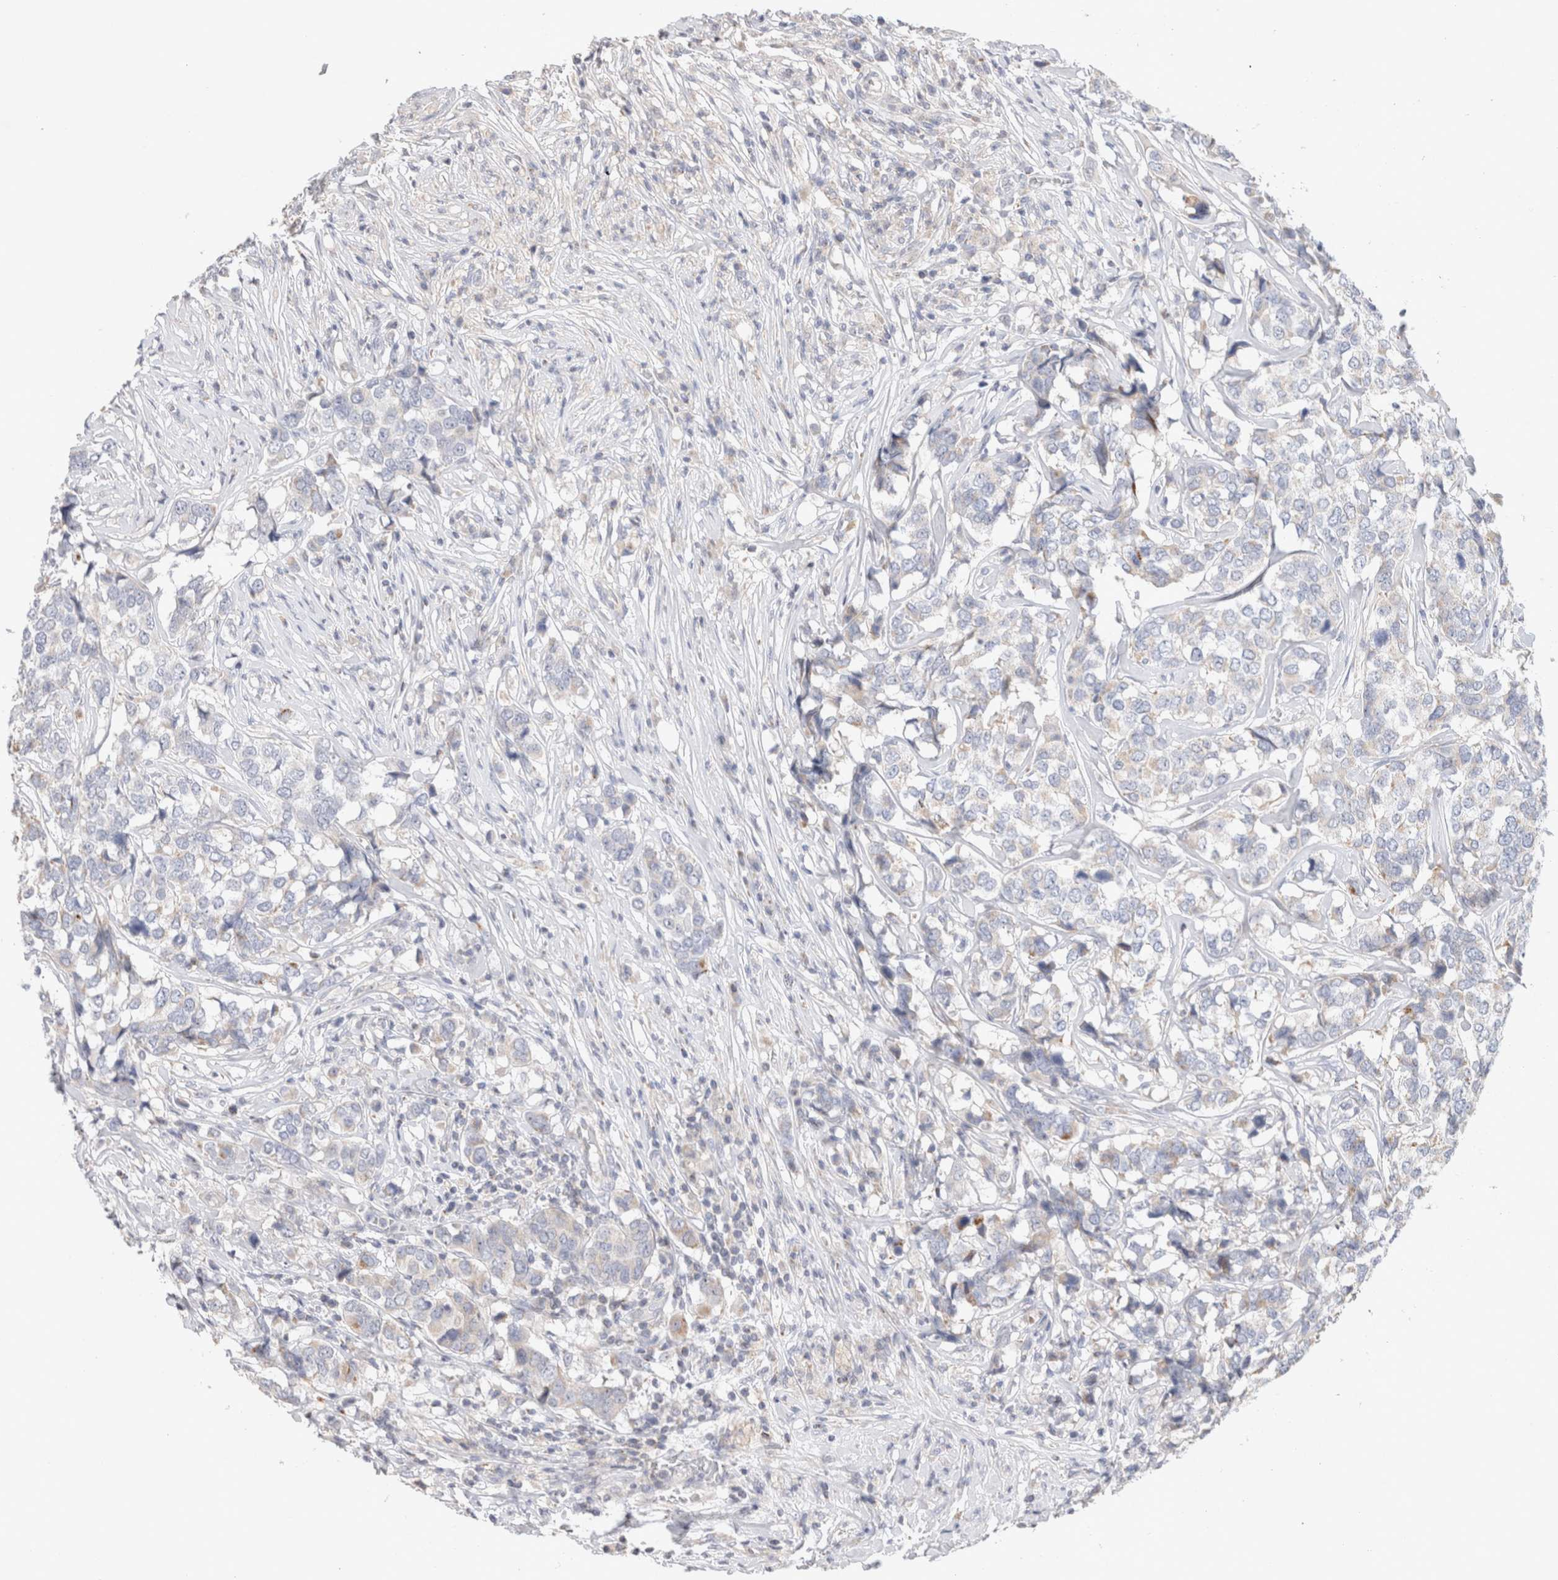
{"staining": {"intensity": "weak", "quantity": "25%-75%", "location": "cytoplasmic/membranous"}, "tissue": "breast cancer", "cell_type": "Tumor cells", "image_type": "cancer", "snomed": [{"axis": "morphology", "description": "Lobular carcinoma"}, {"axis": "topography", "description": "Breast"}], "caption": "Protein expression analysis of human breast cancer (lobular carcinoma) reveals weak cytoplasmic/membranous positivity in approximately 25%-75% of tumor cells.", "gene": "CHADL", "patient": {"sex": "female", "age": 59}}